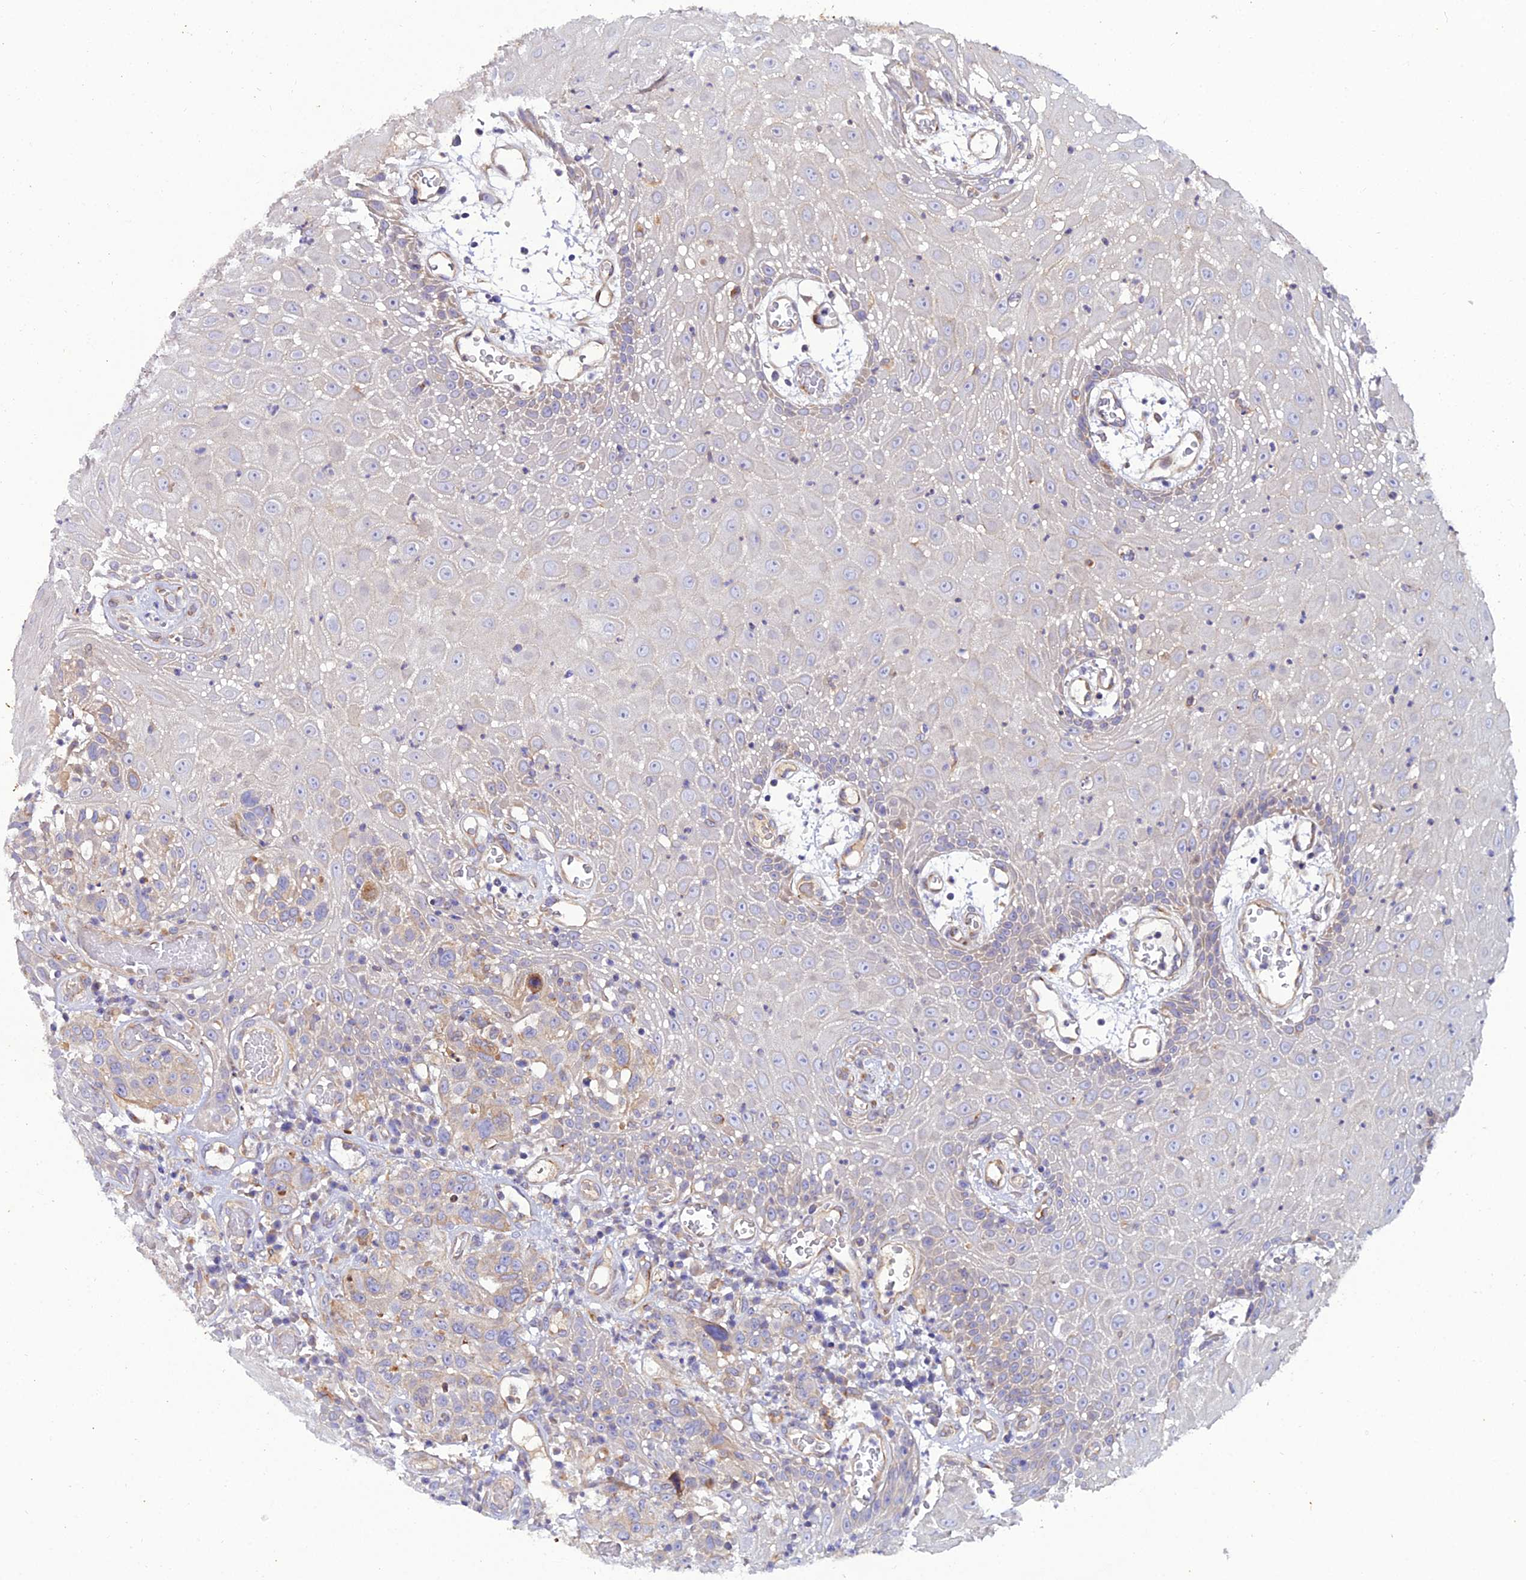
{"staining": {"intensity": "weak", "quantity": "<25%", "location": "cytoplasmic/membranous"}, "tissue": "oral mucosa", "cell_type": "Squamous epithelial cells", "image_type": "normal", "snomed": [{"axis": "morphology", "description": "Normal tissue, NOS"}, {"axis": "topography", "description": "Skeletal muscle"}, {"axis": "topography", "description": "Oral tissue"}, {"axis": "topography", "description": "Salivary gland"}, {"axis": "topography", "description": "Peripheral nerve tissue"}], "caption": "DAB immunohistochemical staining of benign oral mucosa displays no significant expression in squamous epithelial cells.", "gene": "ARL6IP1", "patient": {"sex": "male", "age": 54}}